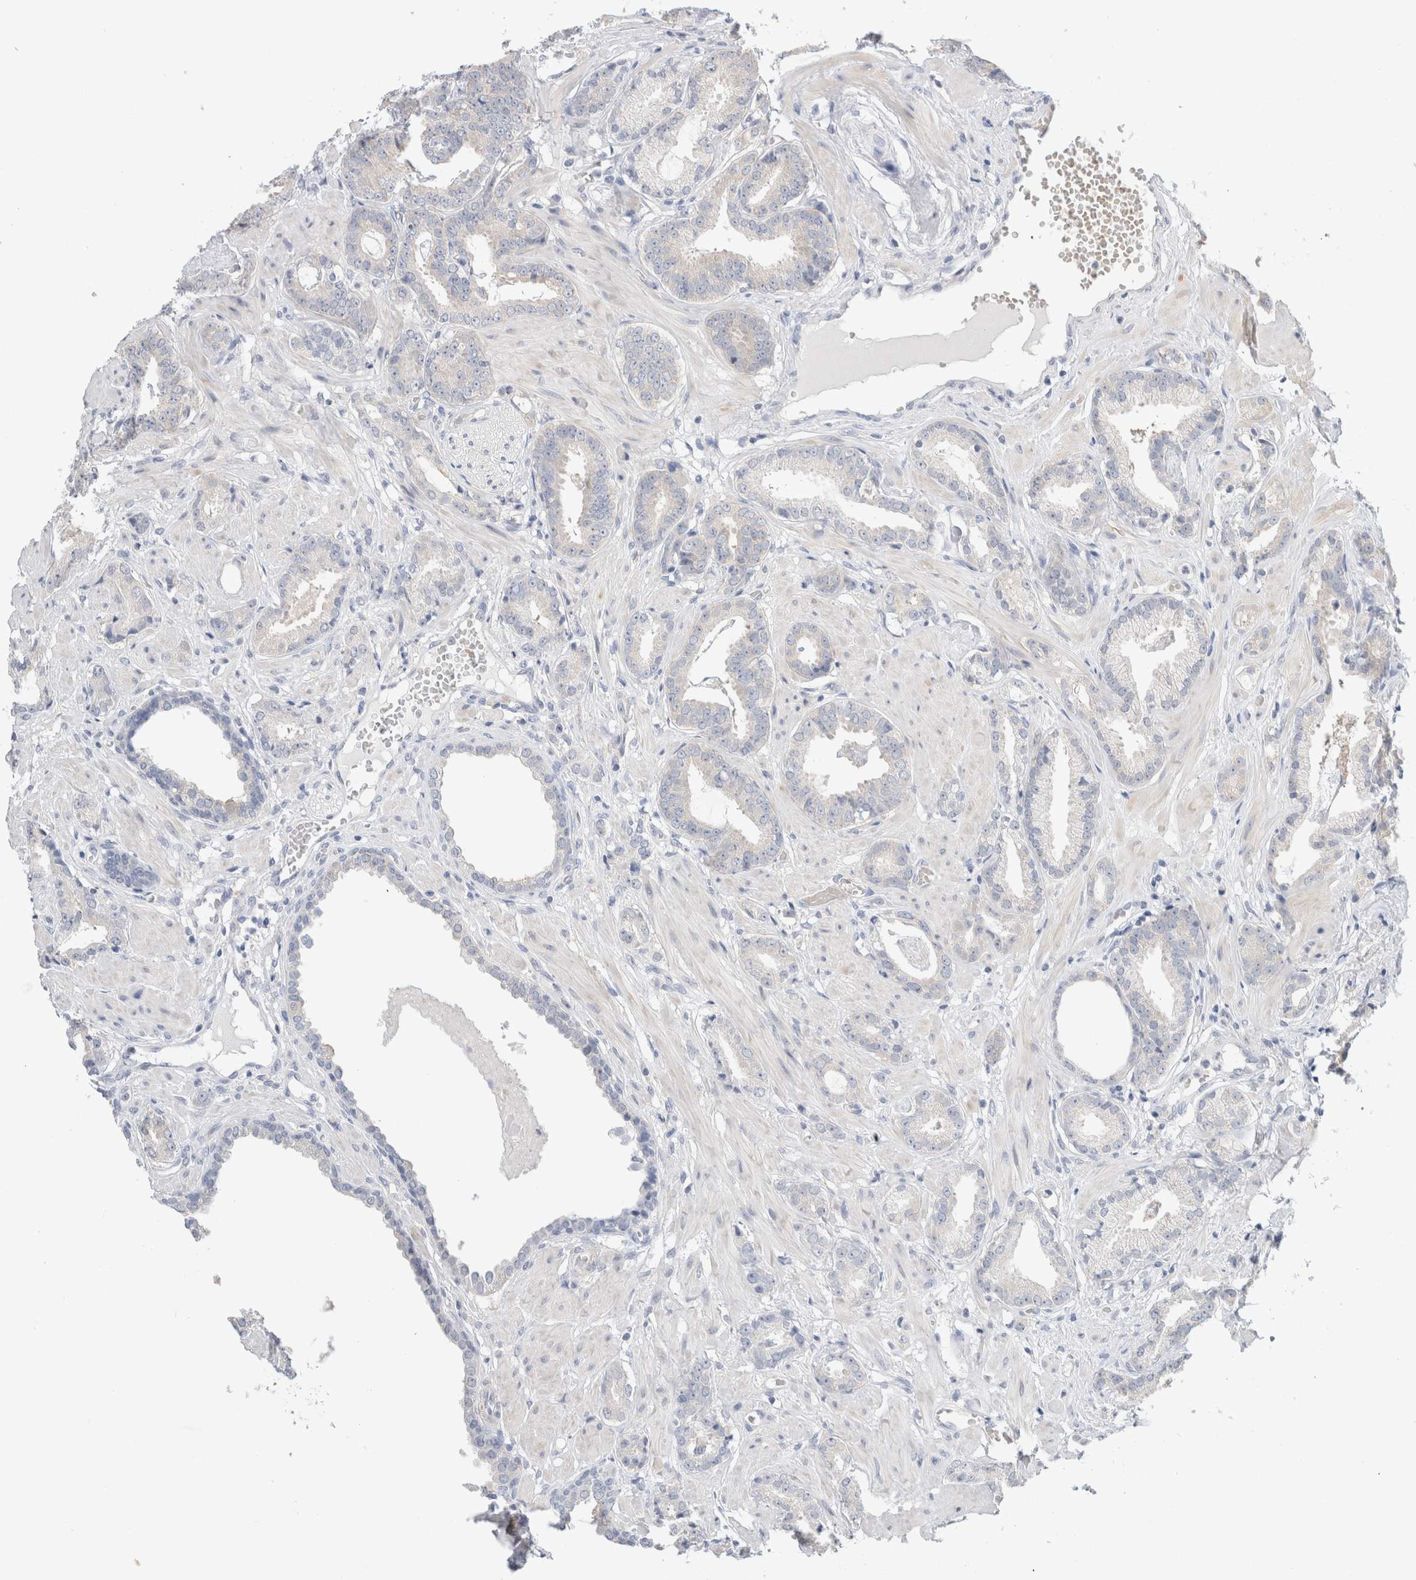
{"staining": {"intensity": "negative", "quantity": "none", "location": "none"}, "tissue": "prostate cancer", "cell_type": "Tumor cells", "image_type": "cancer", "snomed": [{"axis": "morphology", "description": "Adenocarcinoma, Low grade"}, {"axis": "topography", "description": "Prostate"}], "caption": "DAB immunohistochemical staining of prostate low-grade adenocarcinoma displays no significant expression in tumor cells. (Brightfield microscopy of DAB IHC at high magnification).", "gene": "NDOR1", "patient": {"sex": "male", "age": 53}}